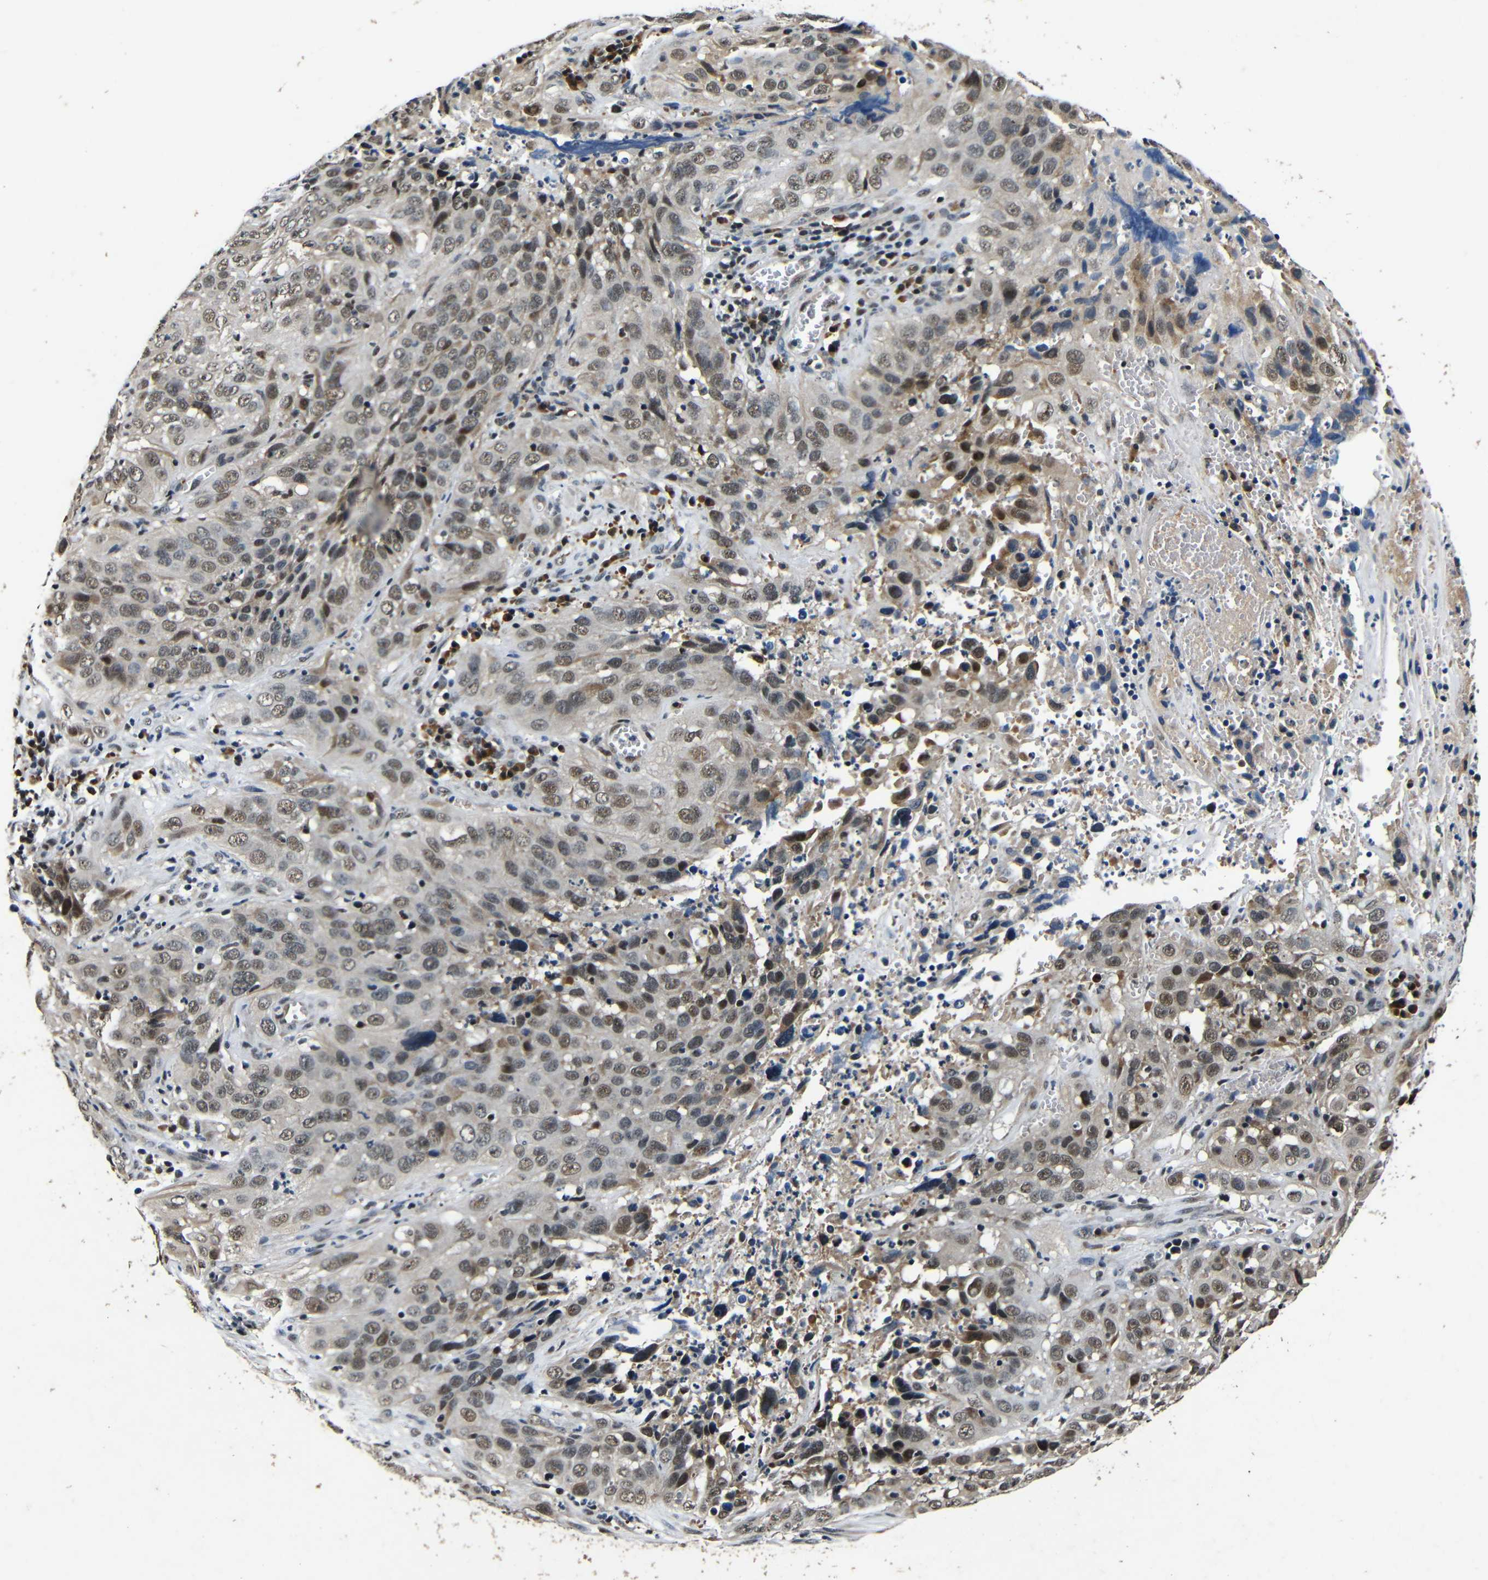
{"staining": {"intensity": "moderate", "quantity": "25%-75%", "location": "cytoplasmic/membranous,nuclear"}, "tissue": "cervical cancer", "cell_type": "Tumor cells", "image_type": "cancer", "snomed": [{"axis": "morphology", "description": "Squamous cell carcinoma, NOS"}, {"axis": "topography", "description": "Cervix"}], "caption": "Protein staining shows moderate cytoplasmic/membranous and nuclear staining in about 25%-75% of tumor cells in cervical cancer (squamous cell carcinoma).", "gene": "FOXD4", "patient": {"sex": "female", "age": 32}}